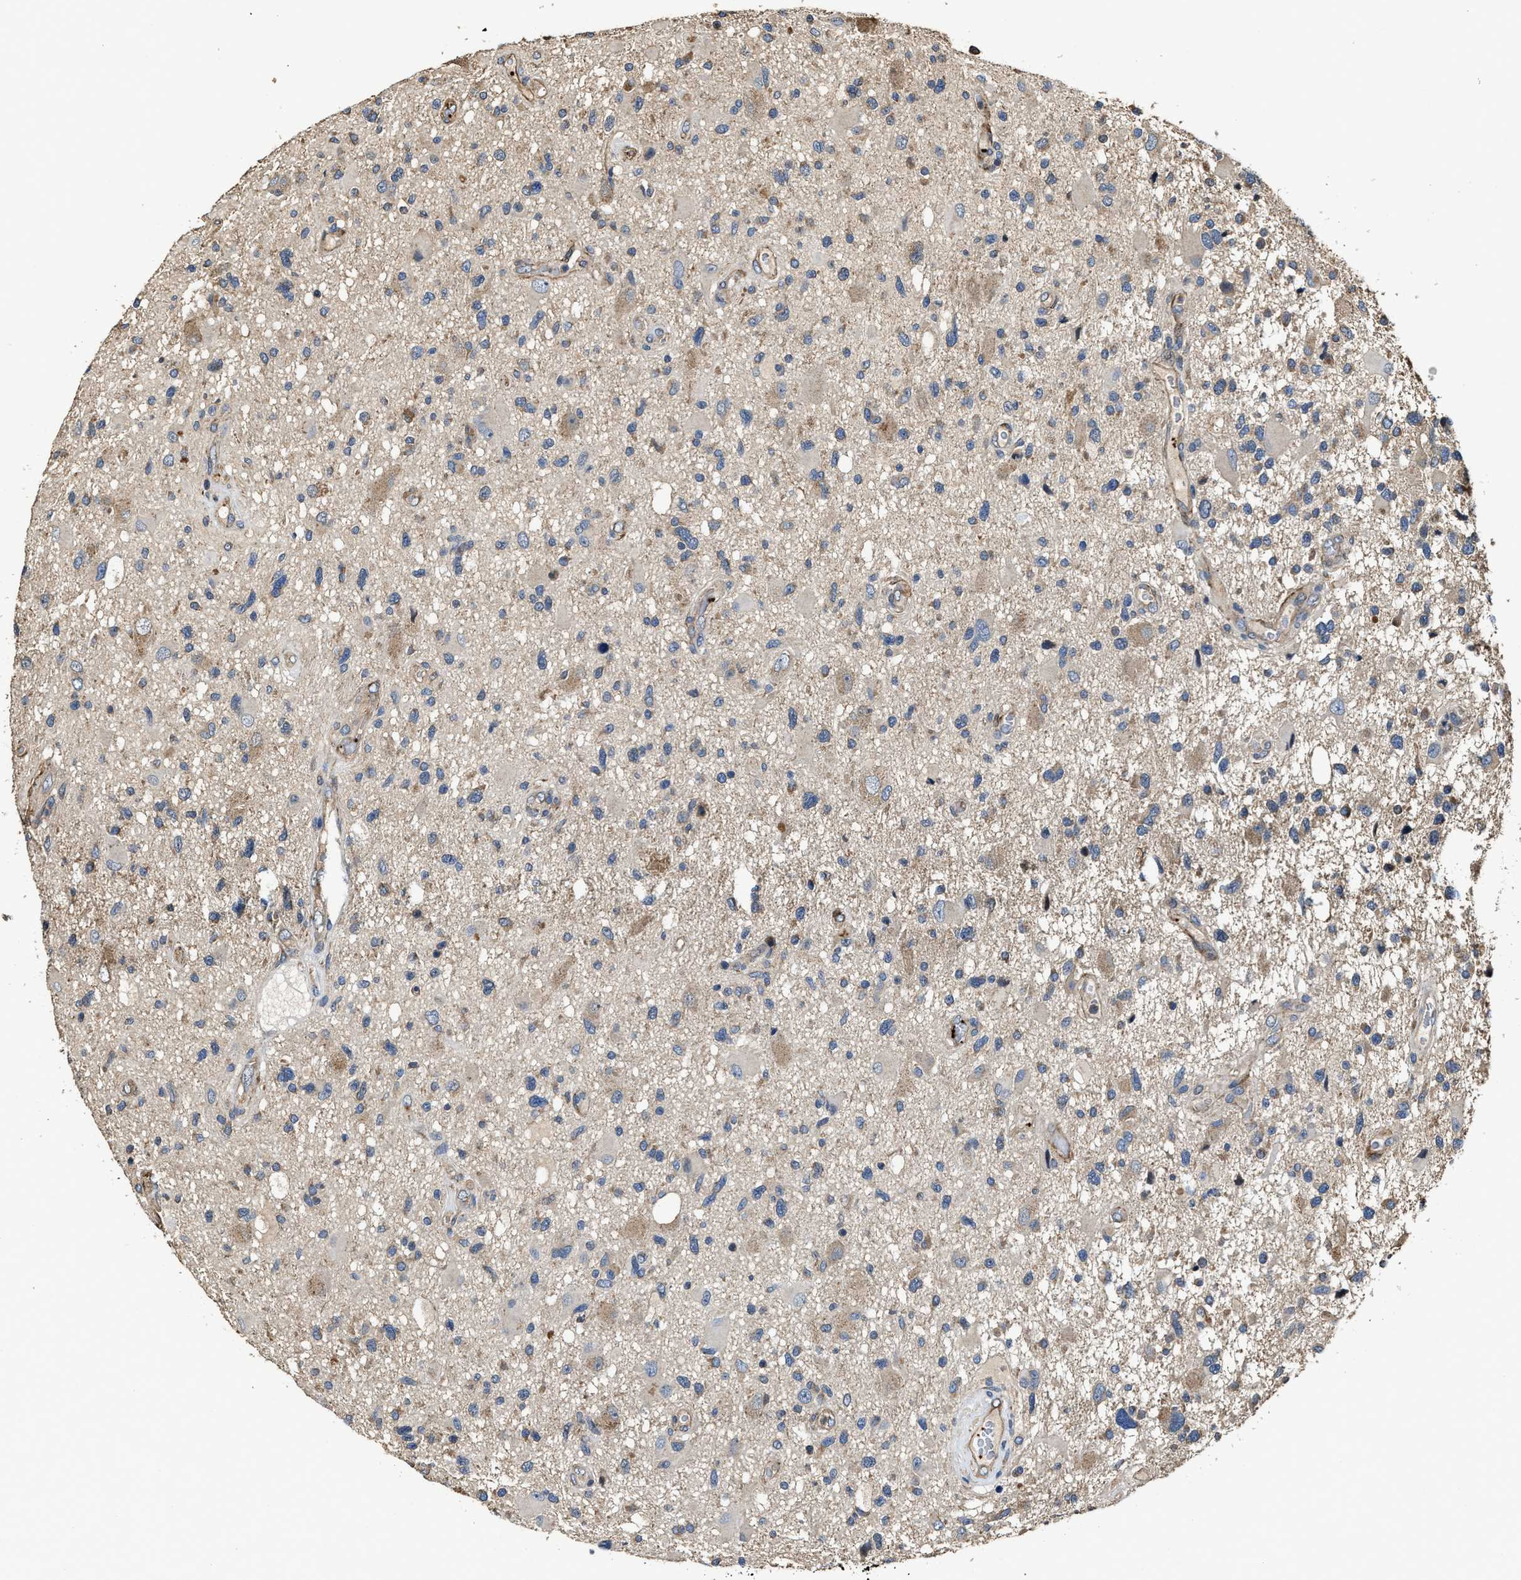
{"staining": {"intensity": "moderate", "quantity": "<25%", "location": "cytoplasmic/membranous"}, "tissue": "glioma", "cell_type": "Tumor cells", "image_type": "cancer", "snomed": [{"axis": "morphology", "description": "Glioma, malignant, High grade"}, {"axis": "topography", "description": "Brain"}], "caption": "A histopathology image showing moderate cytoplasmic/membranous expression in approximately <25% of tumor cells in glioma, as visualized by brown immunohistochemical staining.", "gene": "GFRA3", "patient": {"sex": "male", "age": 33}}